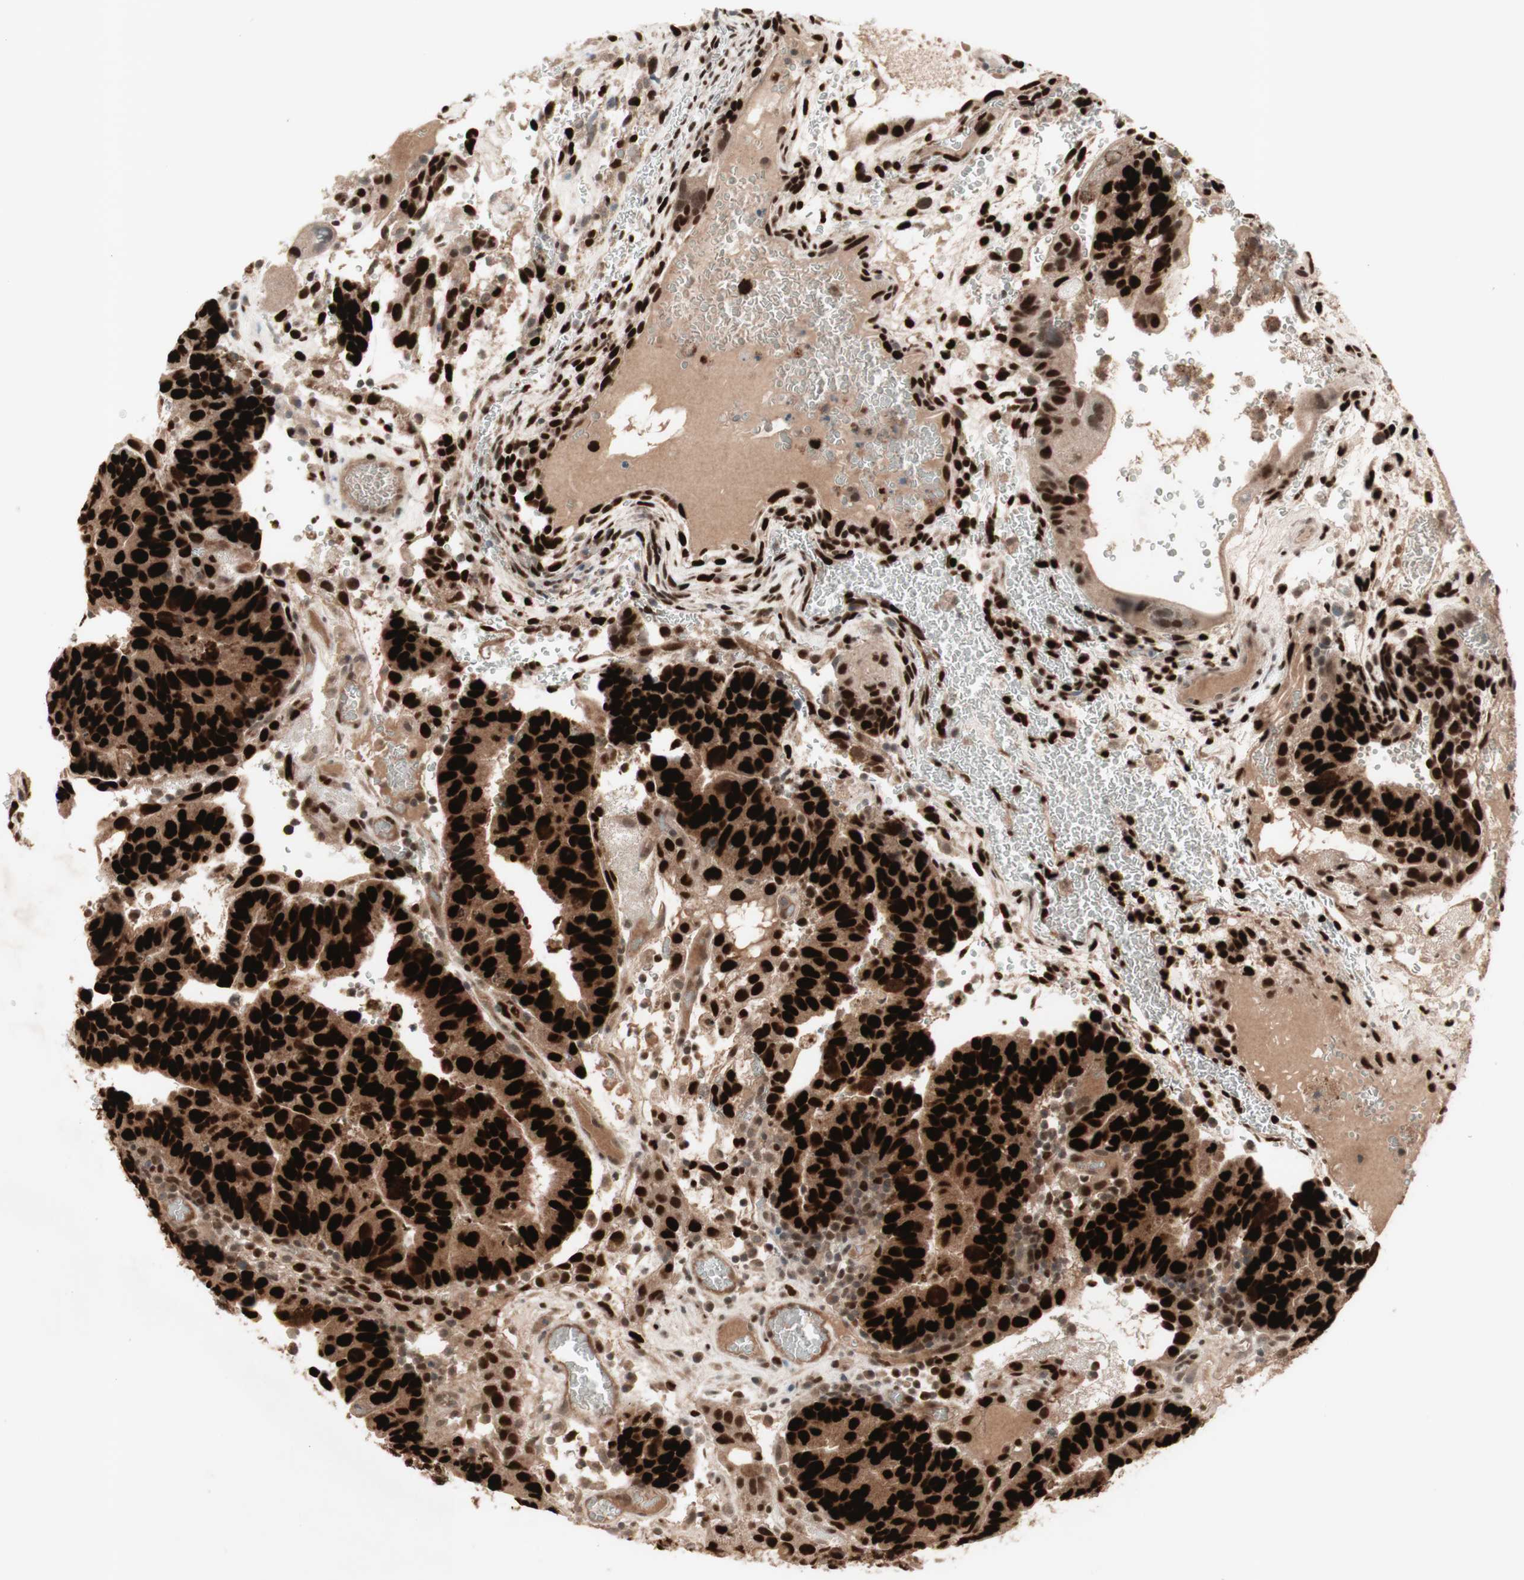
{"staining": {"intensity": "strong", "quantity": ">75%", "location": "cytoplasmic/membranous,nuclear"}, "tissue": "testis cancer", "cell_type": "Tumor cells", "image_type": "cancer", "snomed": [{"axis": "morphology", "description": "Seminoma, NOS"}, {"axis": "morphology", "description": "Carcinoma, Embryonal, NOS"}, {"axis": "topography", "description": "Testis"}], "caption": "Human seminoma (testis) stained with a protein marker displays strong staining in tumor cells.", "gene": "MSH6", "patient": {"sex": "male", "age": 52}}